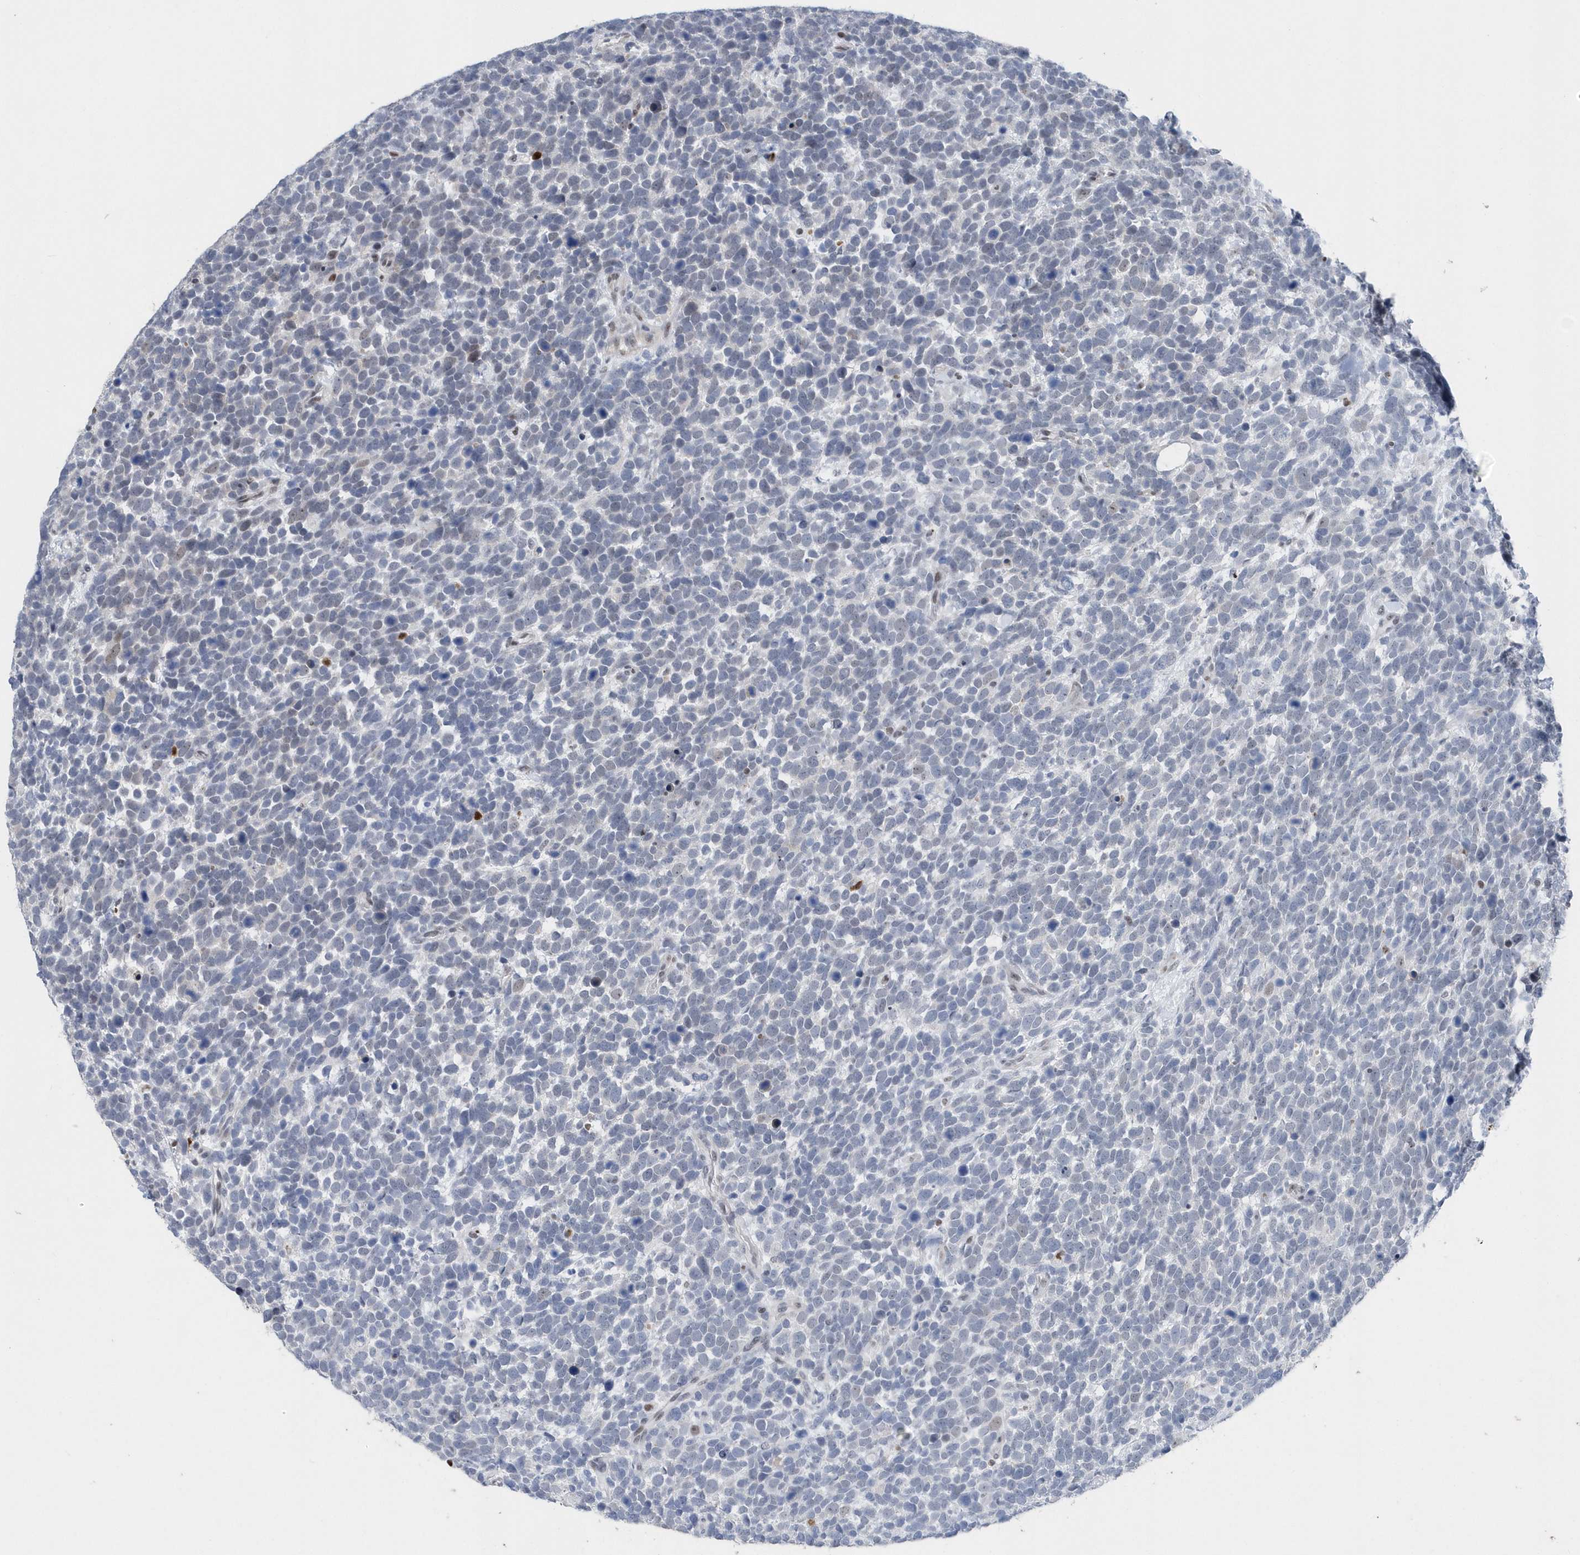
{"staining": {"intensity": "negative", "quantity": "none", "location": "none"}, "tissue": "urothelial cancer", "cell_type": "Tumor cells", "image_type": "cancer", "snomed": [{"axis": "morphology", "description": "Urothelial carcinoma, High grade"}, {"axis": "topography", "description": "Urinary bladder"}], "caption": "Photomicrograph shows no significant protein expression in tumor cells of urothelial cancer.", "gene": "RPP30", "patient": {"sex": "female", "age": 82}}